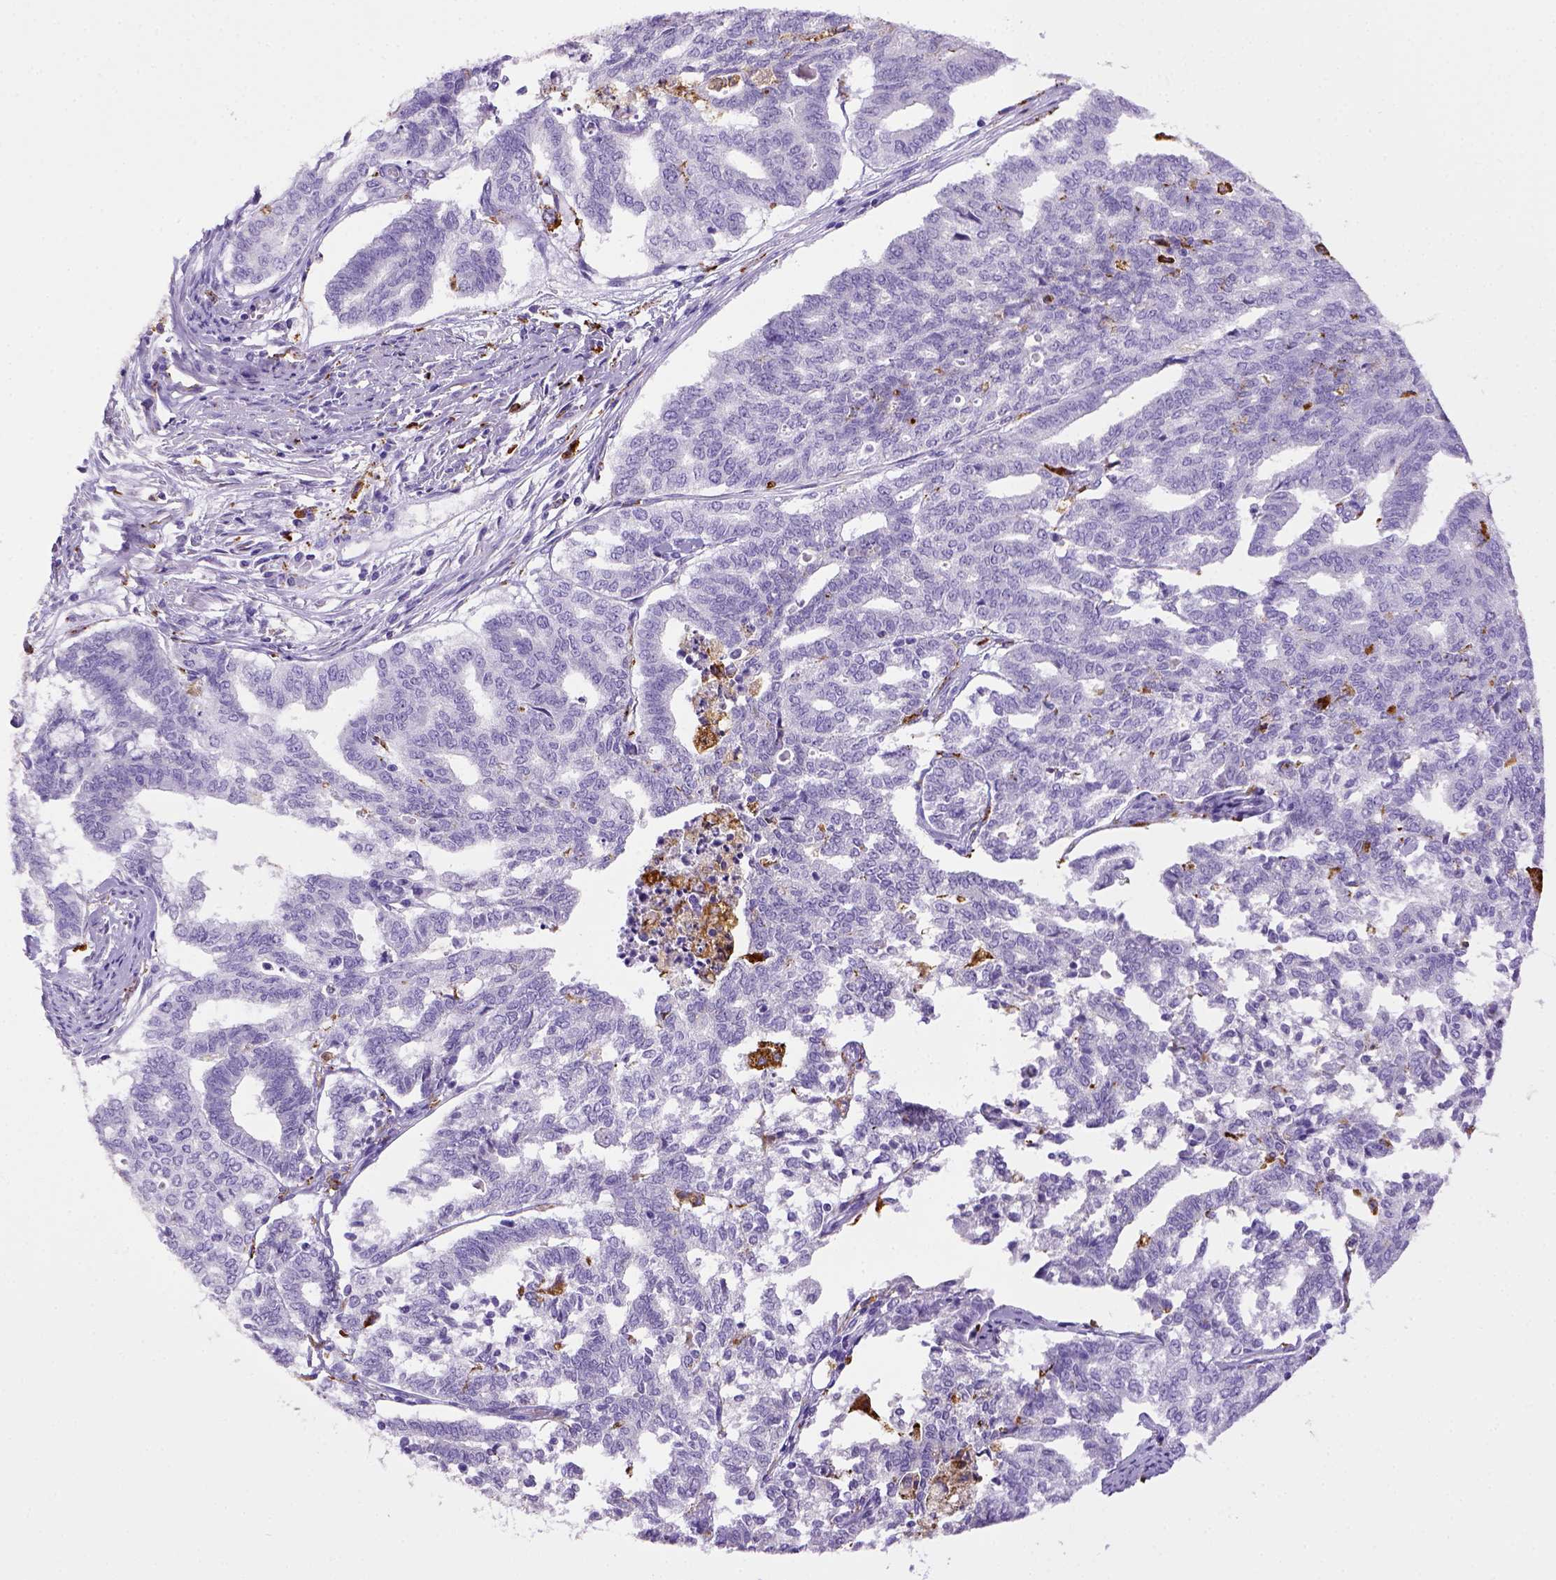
{"staining": {"intensity": "negative", "quantity": "none", "location": "none"}, "tissue": "endometrial cancer", "cell_type": "Tumor cells", "image_type": "cancer", "snomed": [{"axis": "morphology", "description": "Adenocarcinoma, NOS"}, {"axis": "topography", "description": "Endometrium"}], "caption": "This is a image of immunohistochemistry staining of endometrial cancer (adenocarcinoma), which shows no expression in tumor cells.", "gene": "CD68", "patient": {"sex": "female", "age": 79}}